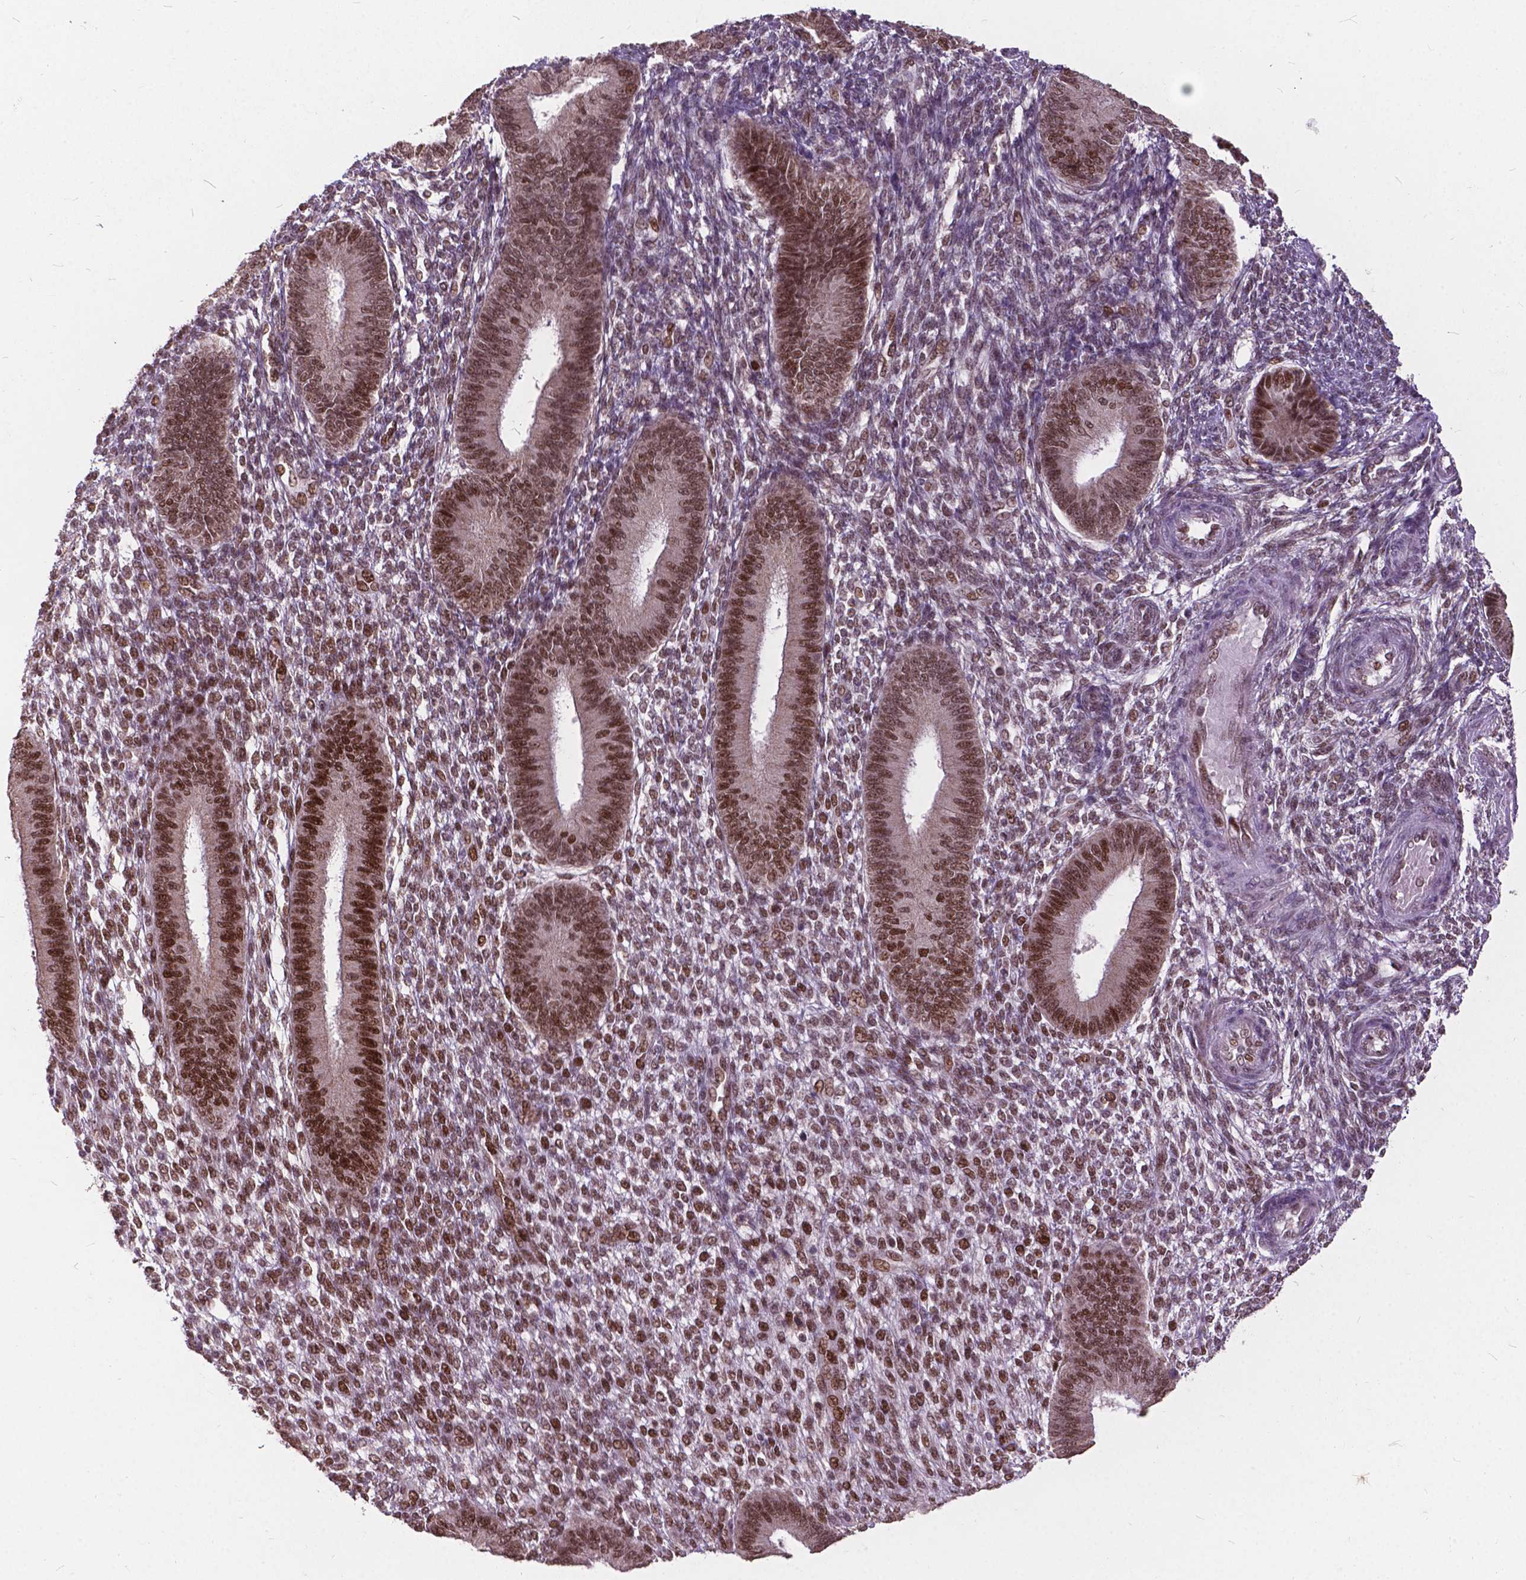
{"staining": {"intensity": "moderate", "quantity": "25%-75%", "location": "nuclear"}, "tissue": "endometrium", "cell_type": "Cells in endometrial stroma", "image_type": "normal", "snomed": [{"axis": "morphology", "description": "Normal tissue, NOS"}, {"axis": "topography", "description": "Endometrium"}], "caption": "An immunohistochemistry (IHC) photomicrograph of normal tissue is shown. Protein staining in brown shows moderate nuclear positivity in endometrium within cells in endometrial stroma. (DAB (3,3'-diaminobenzidine) = brown stain, brightfield microscopy at high magnification).", "gene": "MSH2", "patient": {"sex": "female", "age": 39}}